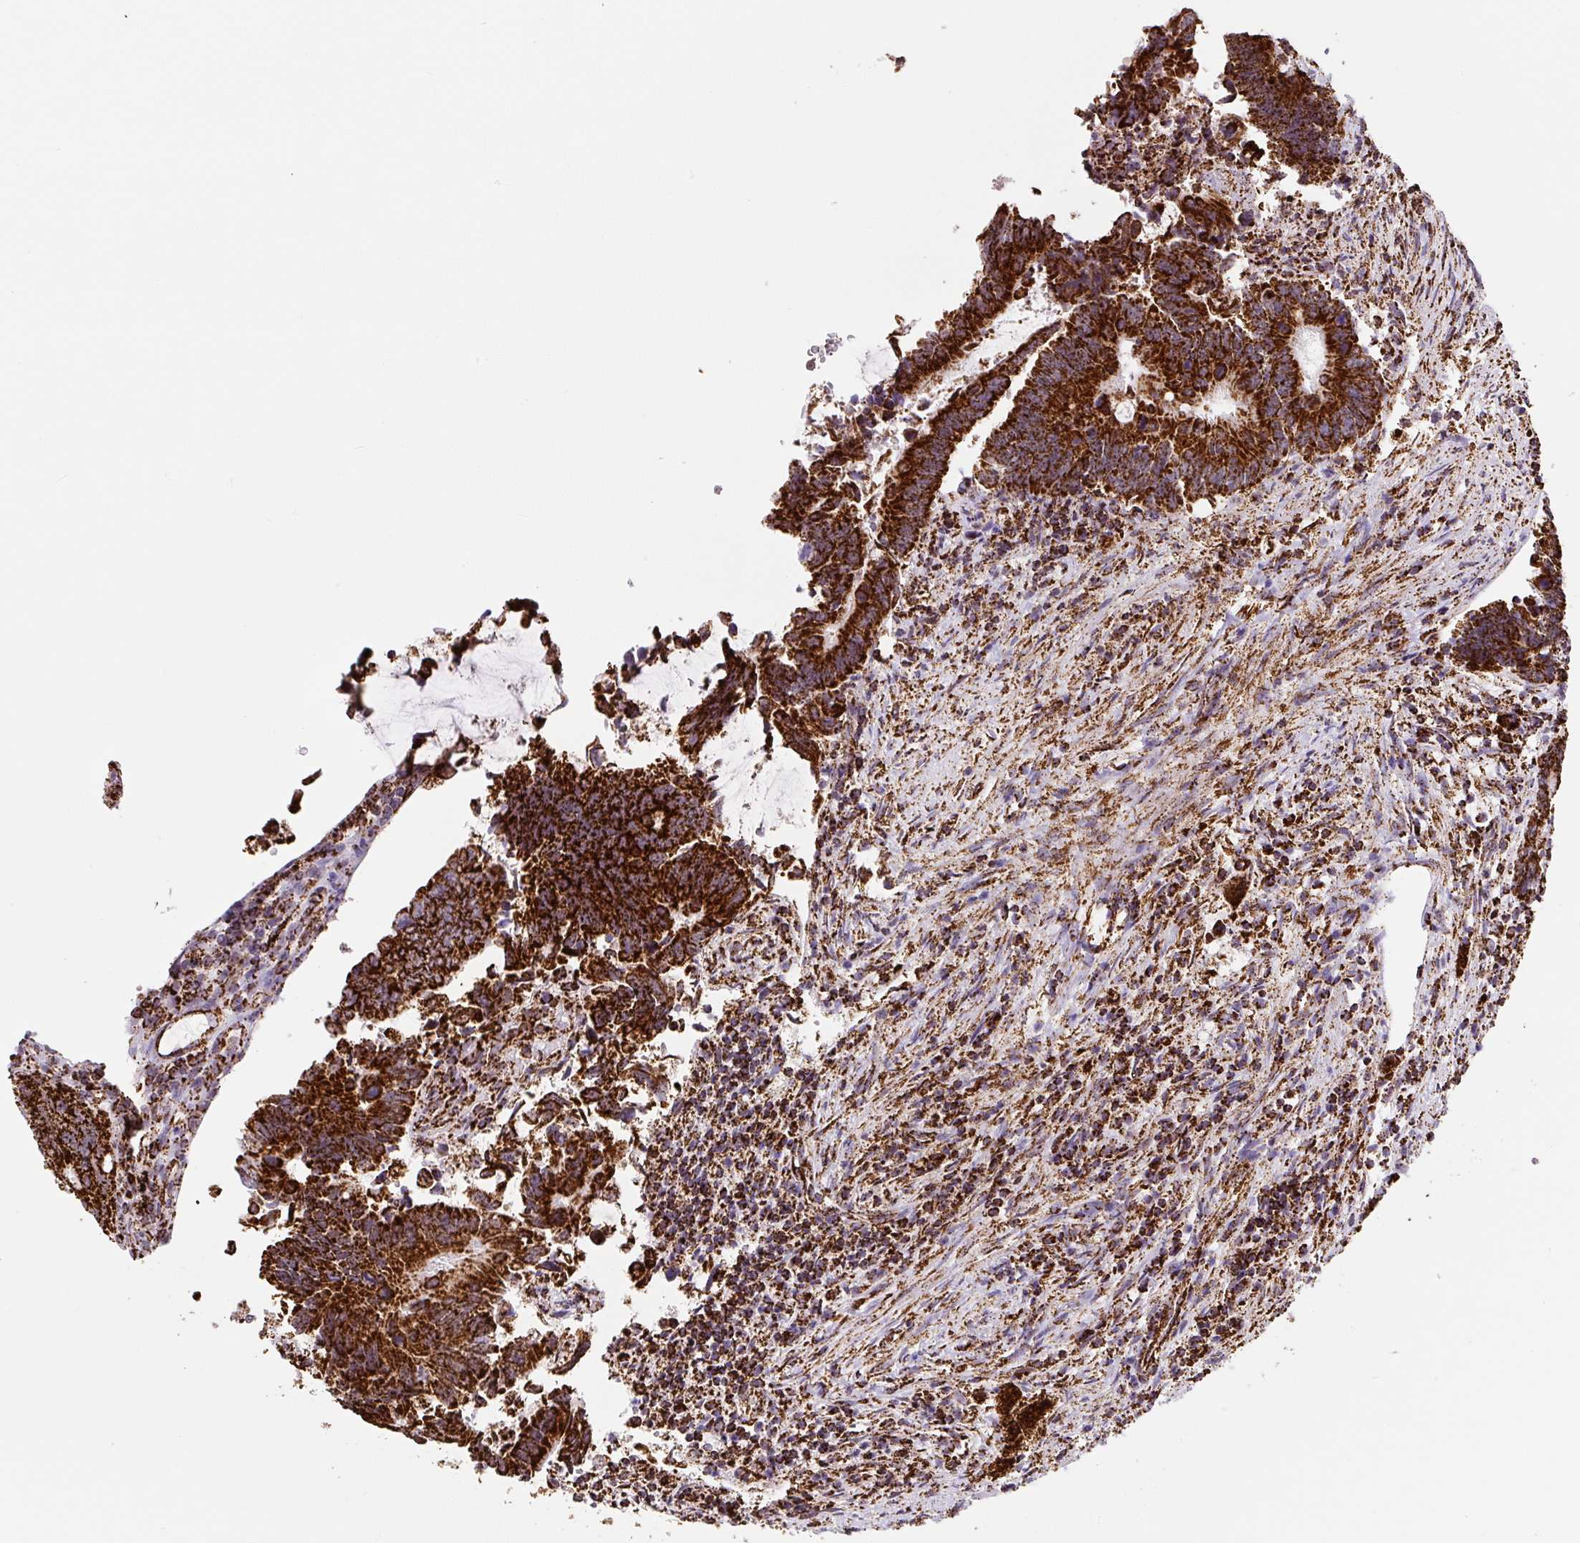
{"staining": {"intensity": "strong", "quantity": ">75%", "location": "cytoplasmic/membranous"}, "tissue": "colorectal cancer", "cell_type": "Tumor cells", "image_type": "cancer", "snomed": [{"axis": "morphology", "description": "Adenocarcinoma, NOS"}, {"axis": "topography", "description": "Colon"}], "caption": "IHC (DAB (3,3'-diaminobenzidine)) staining of colorectal cancer reveals strong cytoplasmic/membranous protein staining in about >75% of tumor cells.", "gene": "ATP5F1A", "patient": {"sex": "male", "age": 87}}